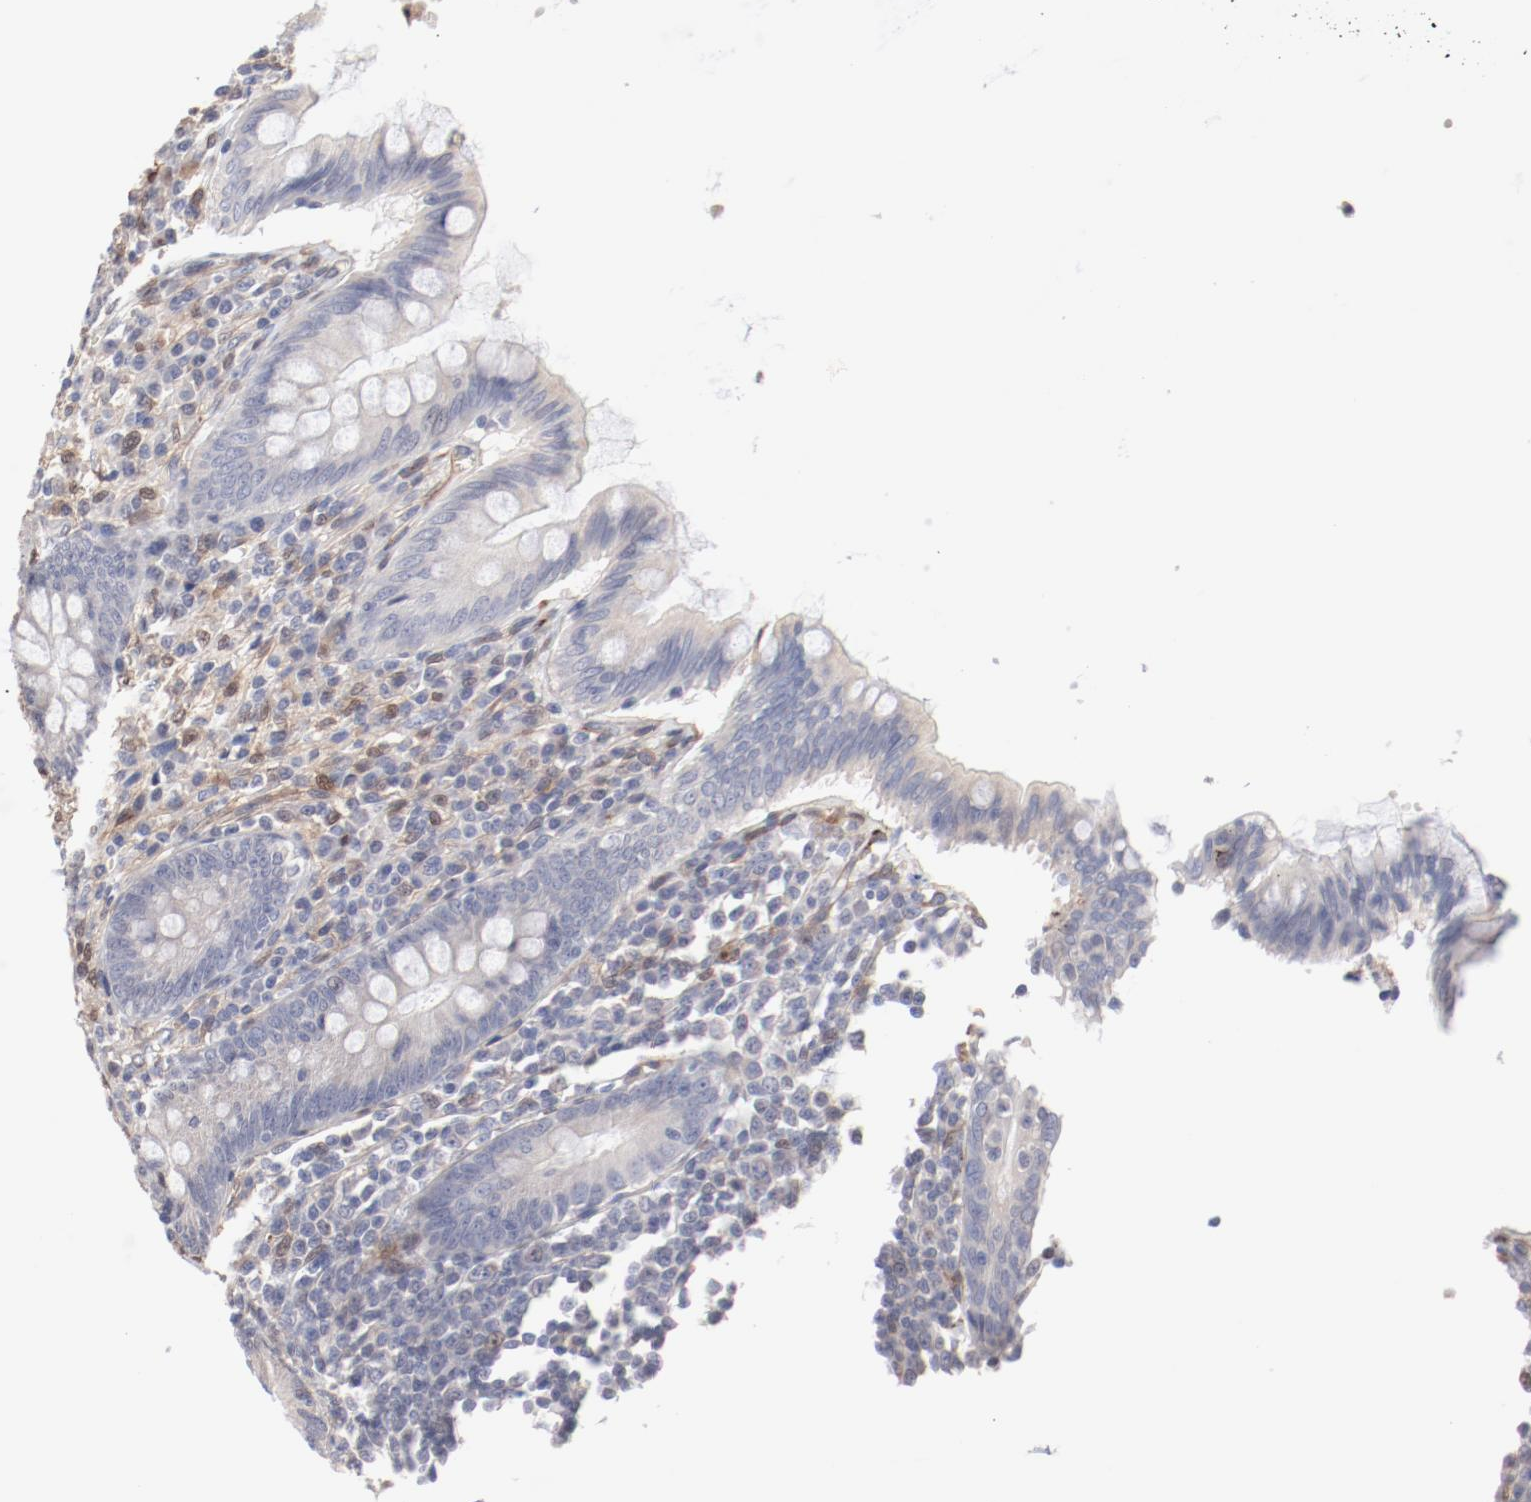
{"staining": {"intensity": "negative", "quantity": "none", "location": "none"}, "tissue": "appendix", "cell_type": "Glandular cells", "image_type": "normal", "snomed": [{"axis": "morphology", "description": "Normal tissue, NOS"}, {"axis": "topography", "description": "Appendix"}], "caption": "Immunohistochemistry histopathology image of unremarkable appendix: human appendix stained with DAB (3,3'-diaminobenzidine) displays no significant protein positivity in glandular cells. Nuclei are stained in blue.", "gene": "MAGED4B", "patient": {"sex": "female", "age": 66}}